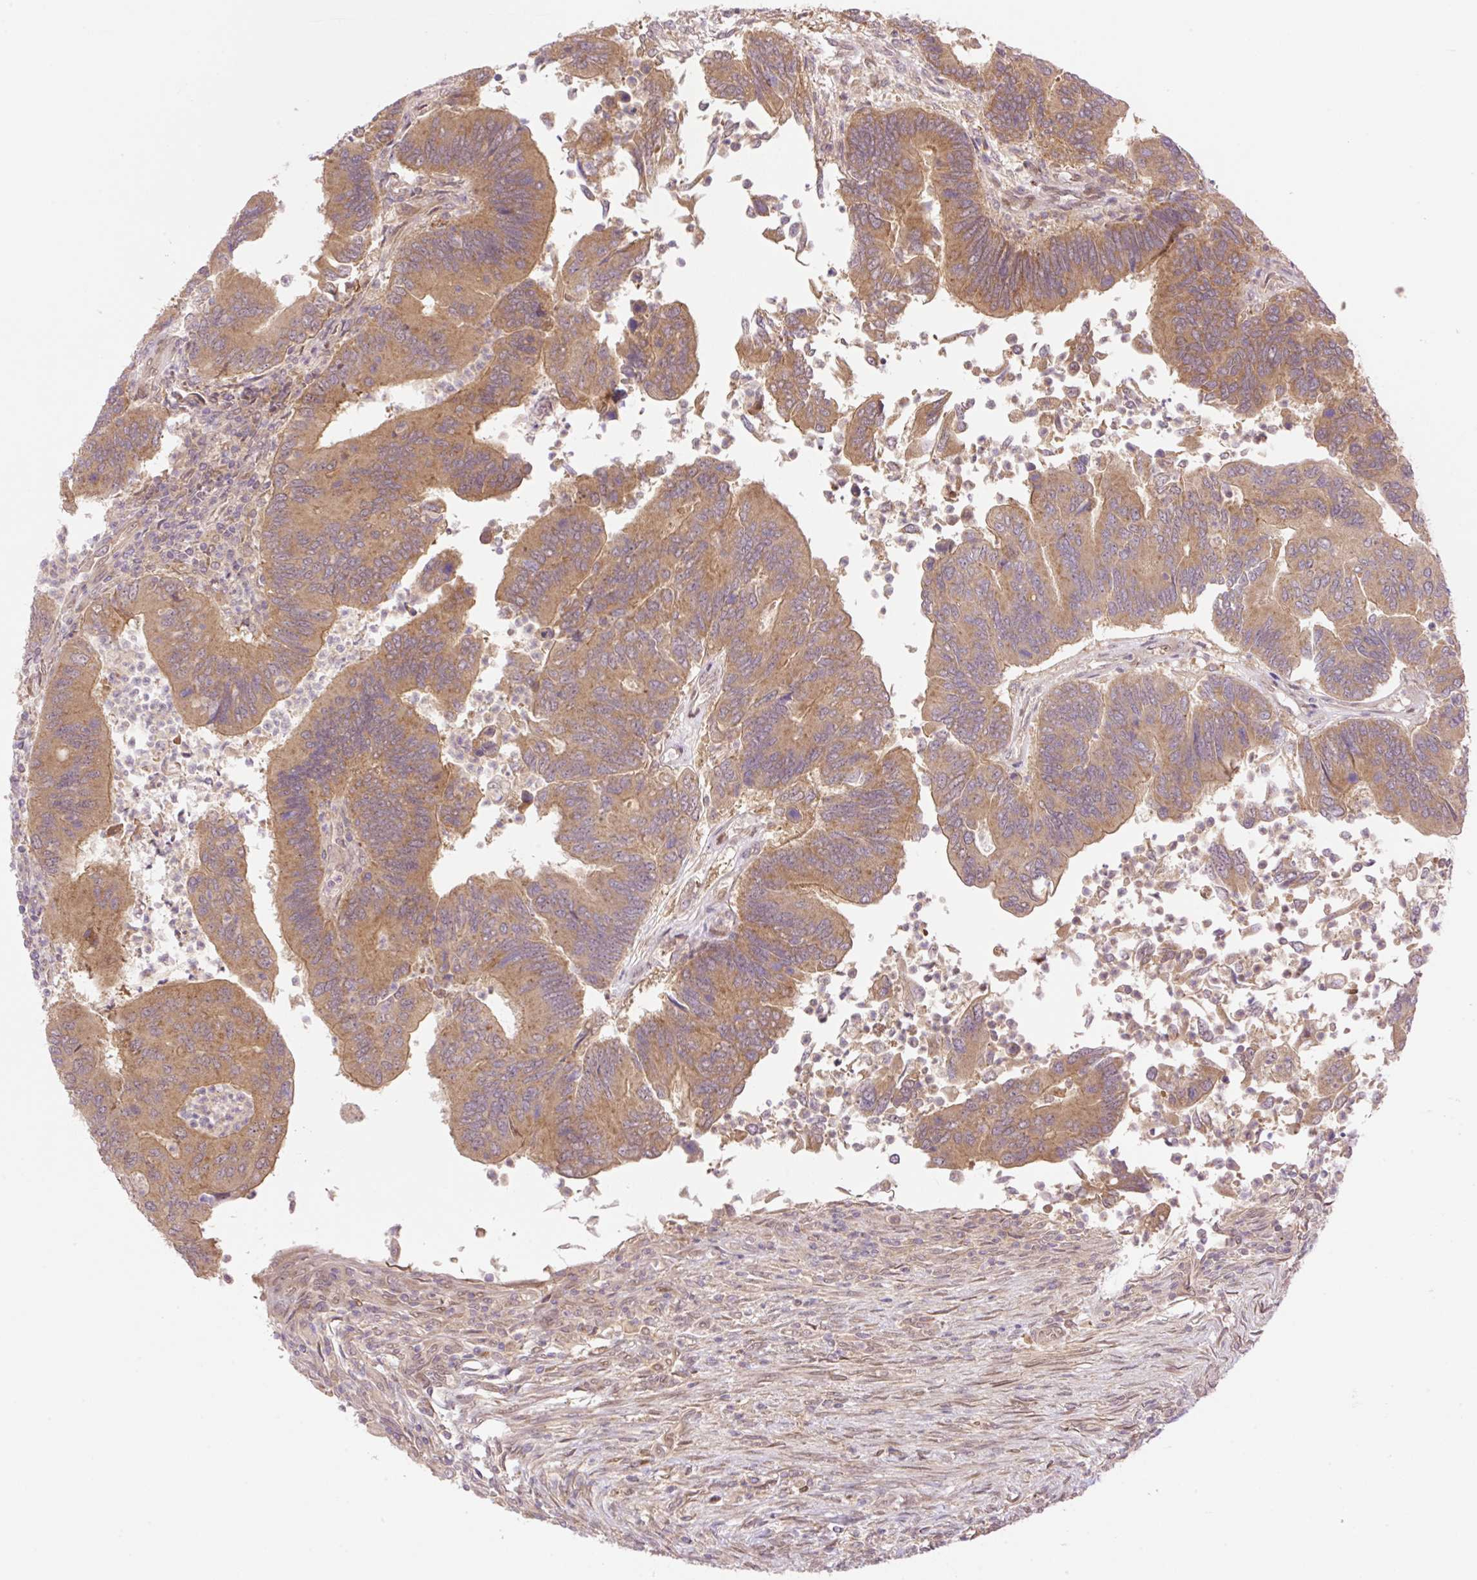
{"staining": {"intensity": "moderate", "quantity": ">75%", "location": "cytoplasmic/membranous"}, "tissue": "colorectal cancer", "cell_type": "Tumor cells", "image_type": "cancer", "snomed": [{"axis": "morphology", "description": "Adenocarcinoma, NOS"}, {"axis": "topography", "description": "Colon"}], "caption": "Tumor cells exhibit medium levels of moderate cytoplasmic/membranous staining in about >75% of cells in colorectal adenocarcinoma.", "gene": "VPS25", "patient": {"sex": "female", "age": 67}}